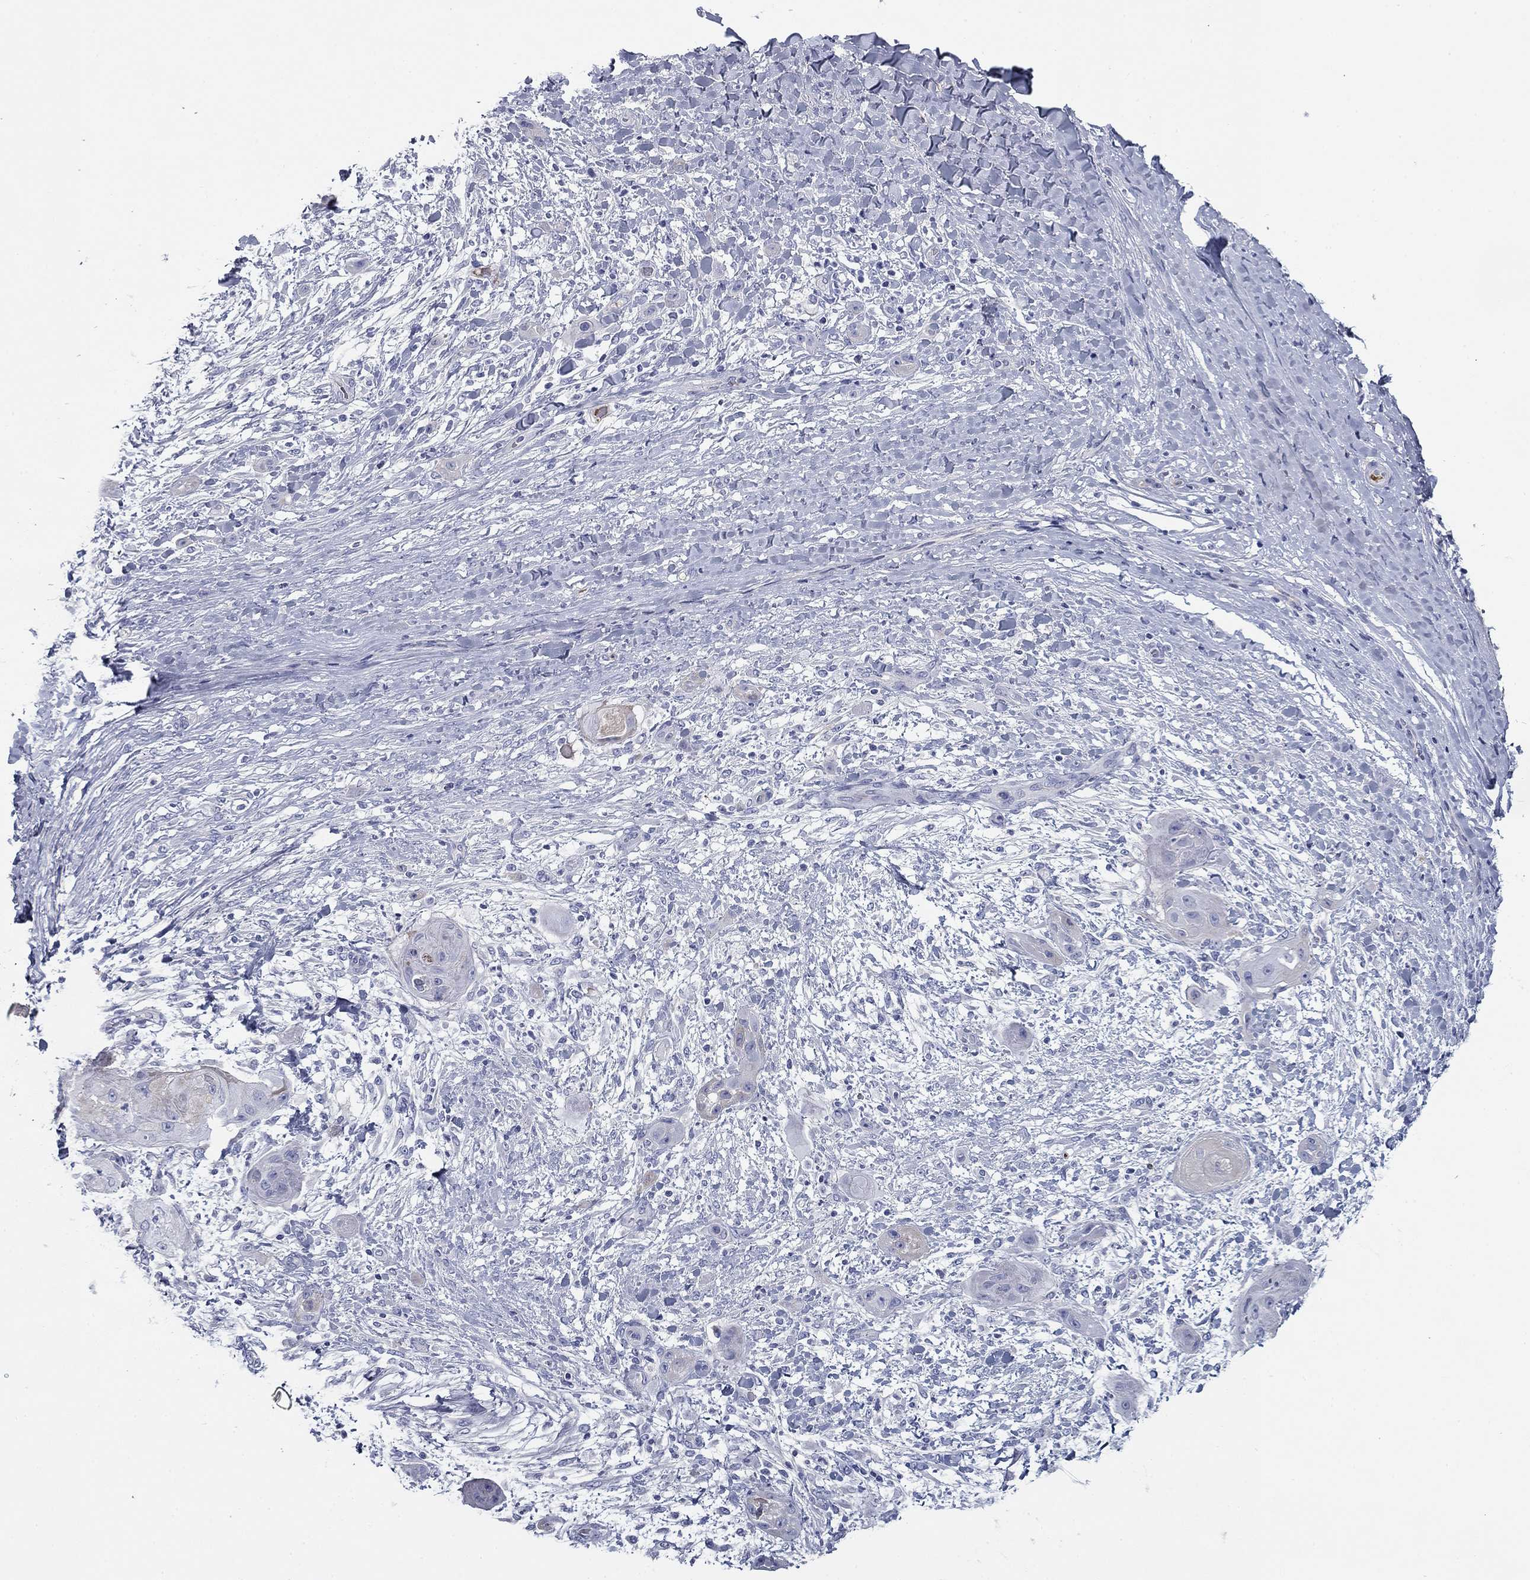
{"staining": {"intensity": "negative", "quantity": "none", "location": "none"}, "tissue": "skin cancer", "cell_type": "Tumor cells", "image_type": "cancer", "snomed": [{"axis": "morphology", "description": "Squamous cell carcinoma, NOS"}, {"axis": "topography", "description": "Skin"}], "caption": "High power microscopy image of an IHC histopathology image of skin cancer, revealing no significant staining in tumor cells.", "gene": "CPLX4", "patient": {"sex": "male", "age": 62}}